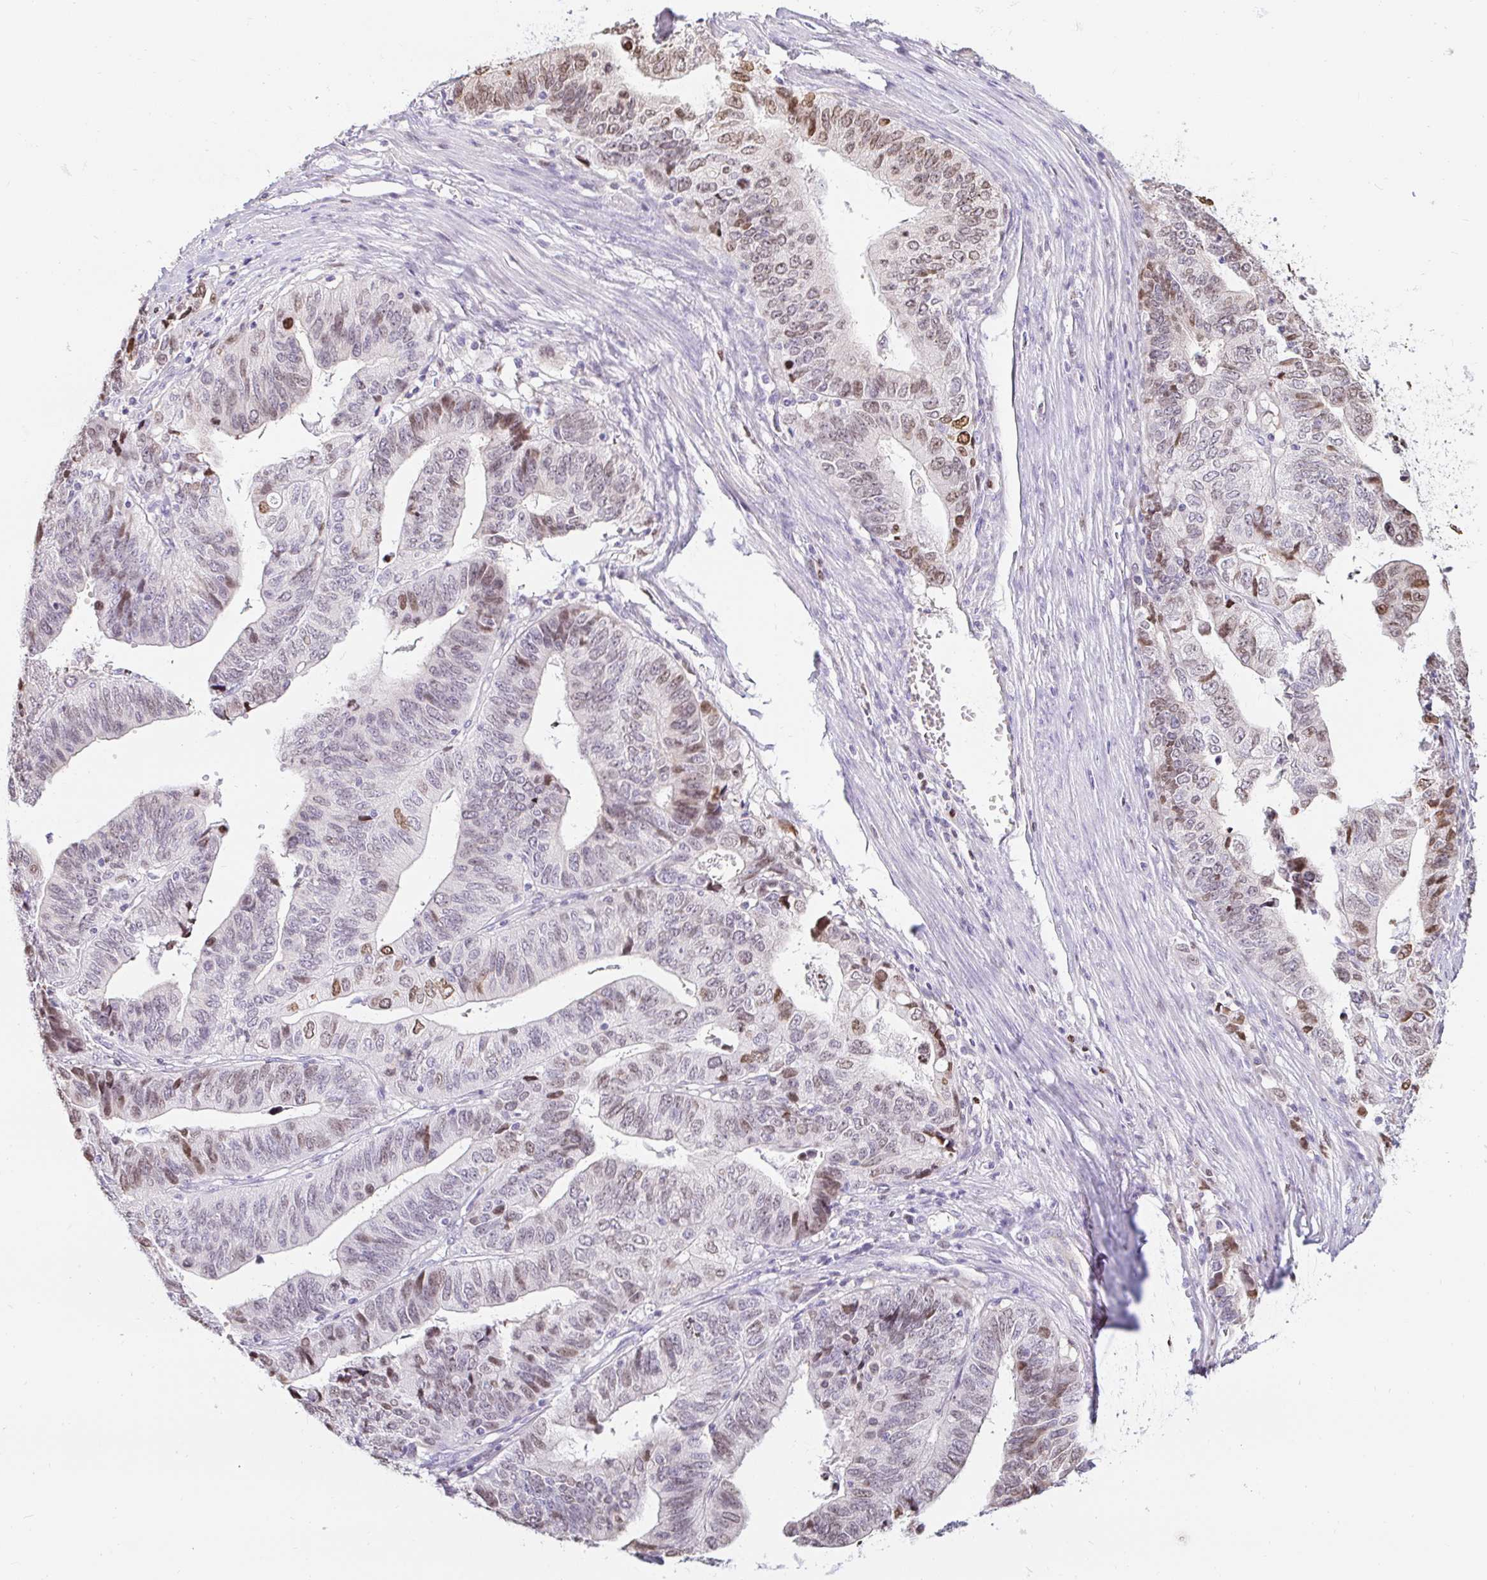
{"staining": {"intensity": "moderate", "quantity": "25%-75%", "location": "nuclear"}, "tissue": "stomach cancer", "cell_type": "Tumor cells", "image_type": "cancer", "snomed": [{"axis": "morphology", "description": "Adenocarcinoma, NOS"}, {"axis": "topography", "description": "Stomach, upper"}], "caption": "DAB (3,3'-diaminobenzidine) immunohistochemical staining of adenocarcinoma (stomach) exhibits moderate nuclear protein expression in about 25%-75% of tumor cells. (IHC, brightfield microscopy, high magnification).", "gene": "CAPSL", "patient": {"sex": "female", "age": 67}}